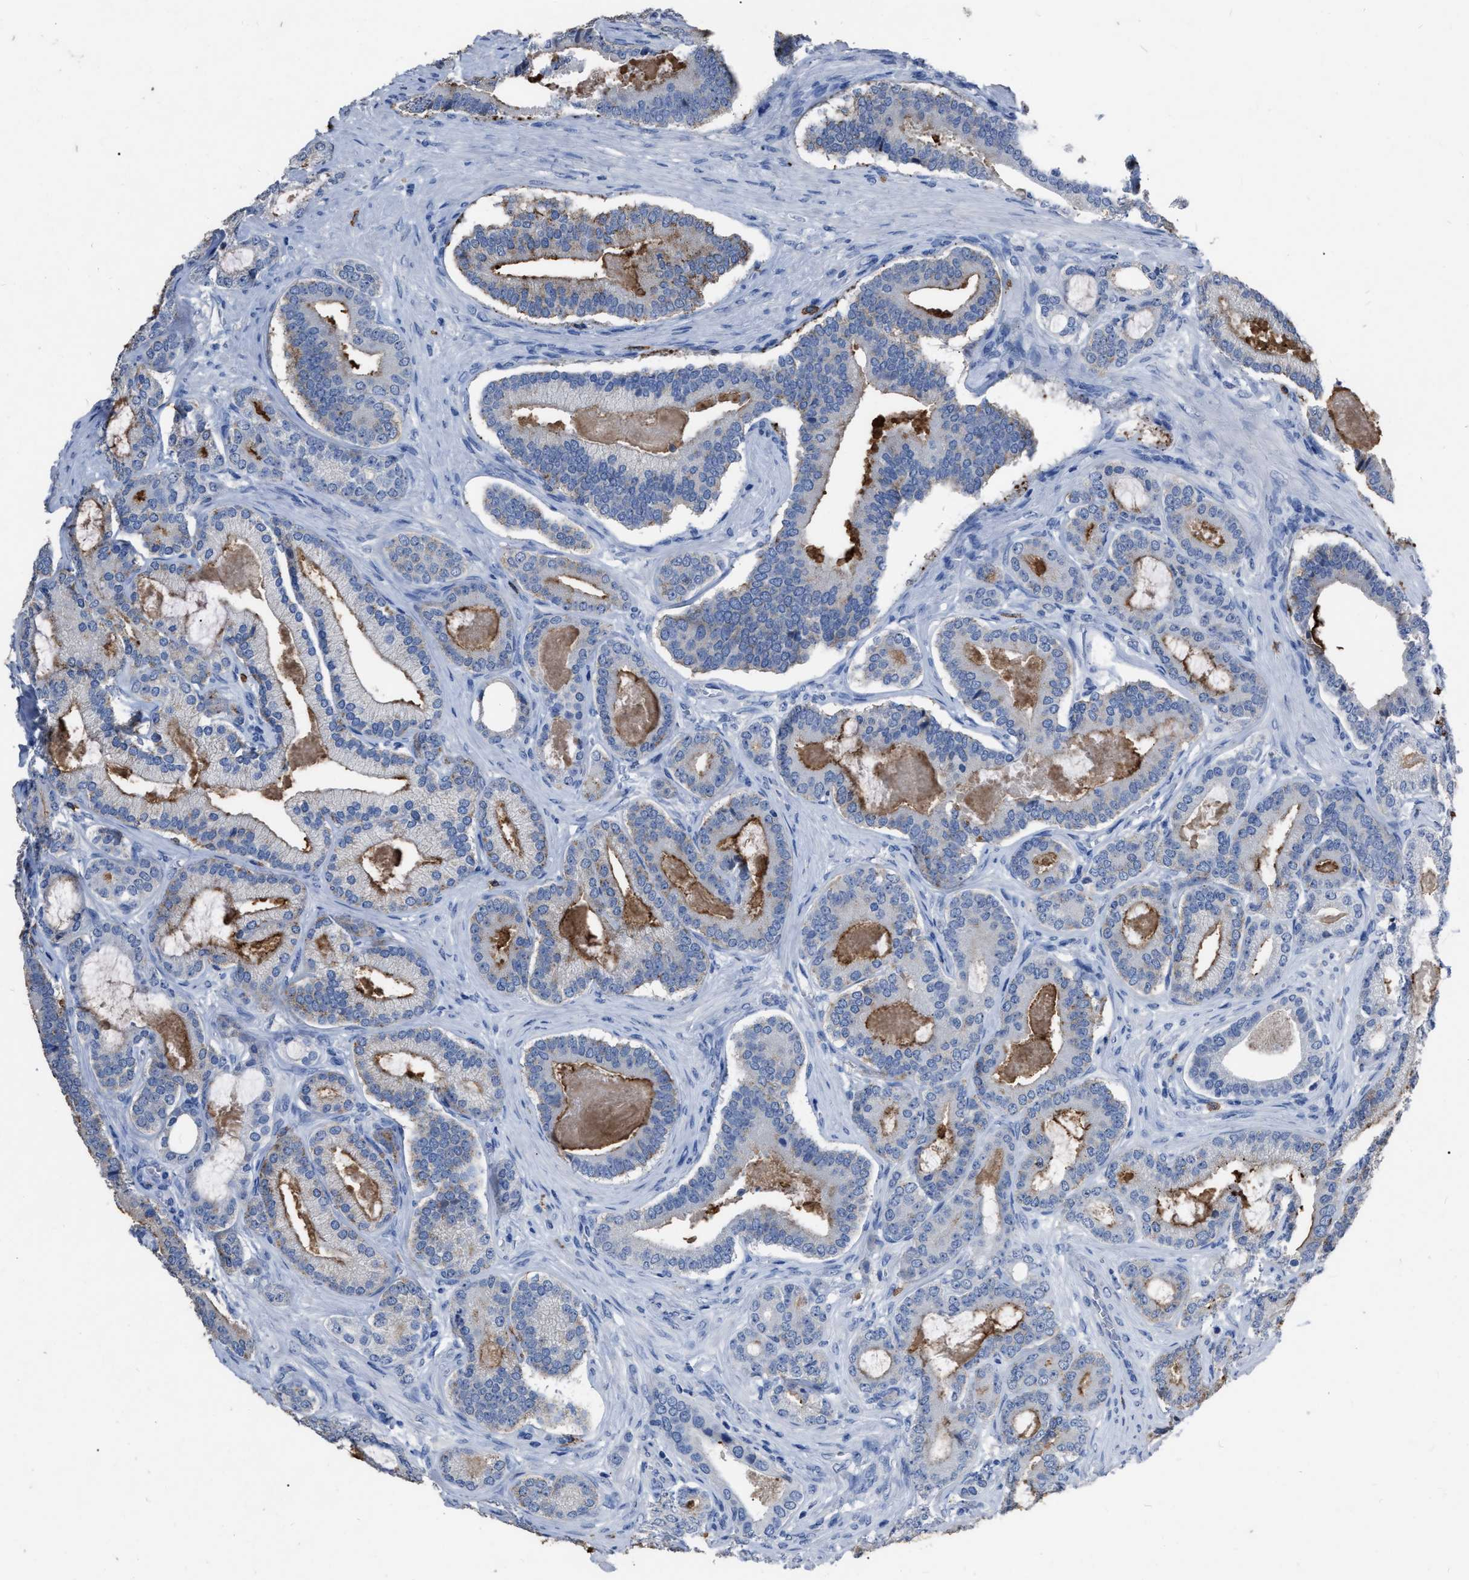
{"staining": {"intensity": "negative", "quantity": "none", "location": "none"}, "tissue": "prostate cancer", "cell_type": "Tumor cells", "image_type": "cancer", "snomed": [{"axis": "morphology", "description": "Adenocarcinoma, High grade"}, {"axis": "topography", "description": "Prostate"}], "caption": "Immunohistochemical staining of prostate adenocarcinoma (high-grade) displays no significant positivity in tumor cells. (Immunohistochemistry, brightfield microscopy, high magnification).", "gene": "HABP2", "patient": {"sex": "male", "age": 60}}